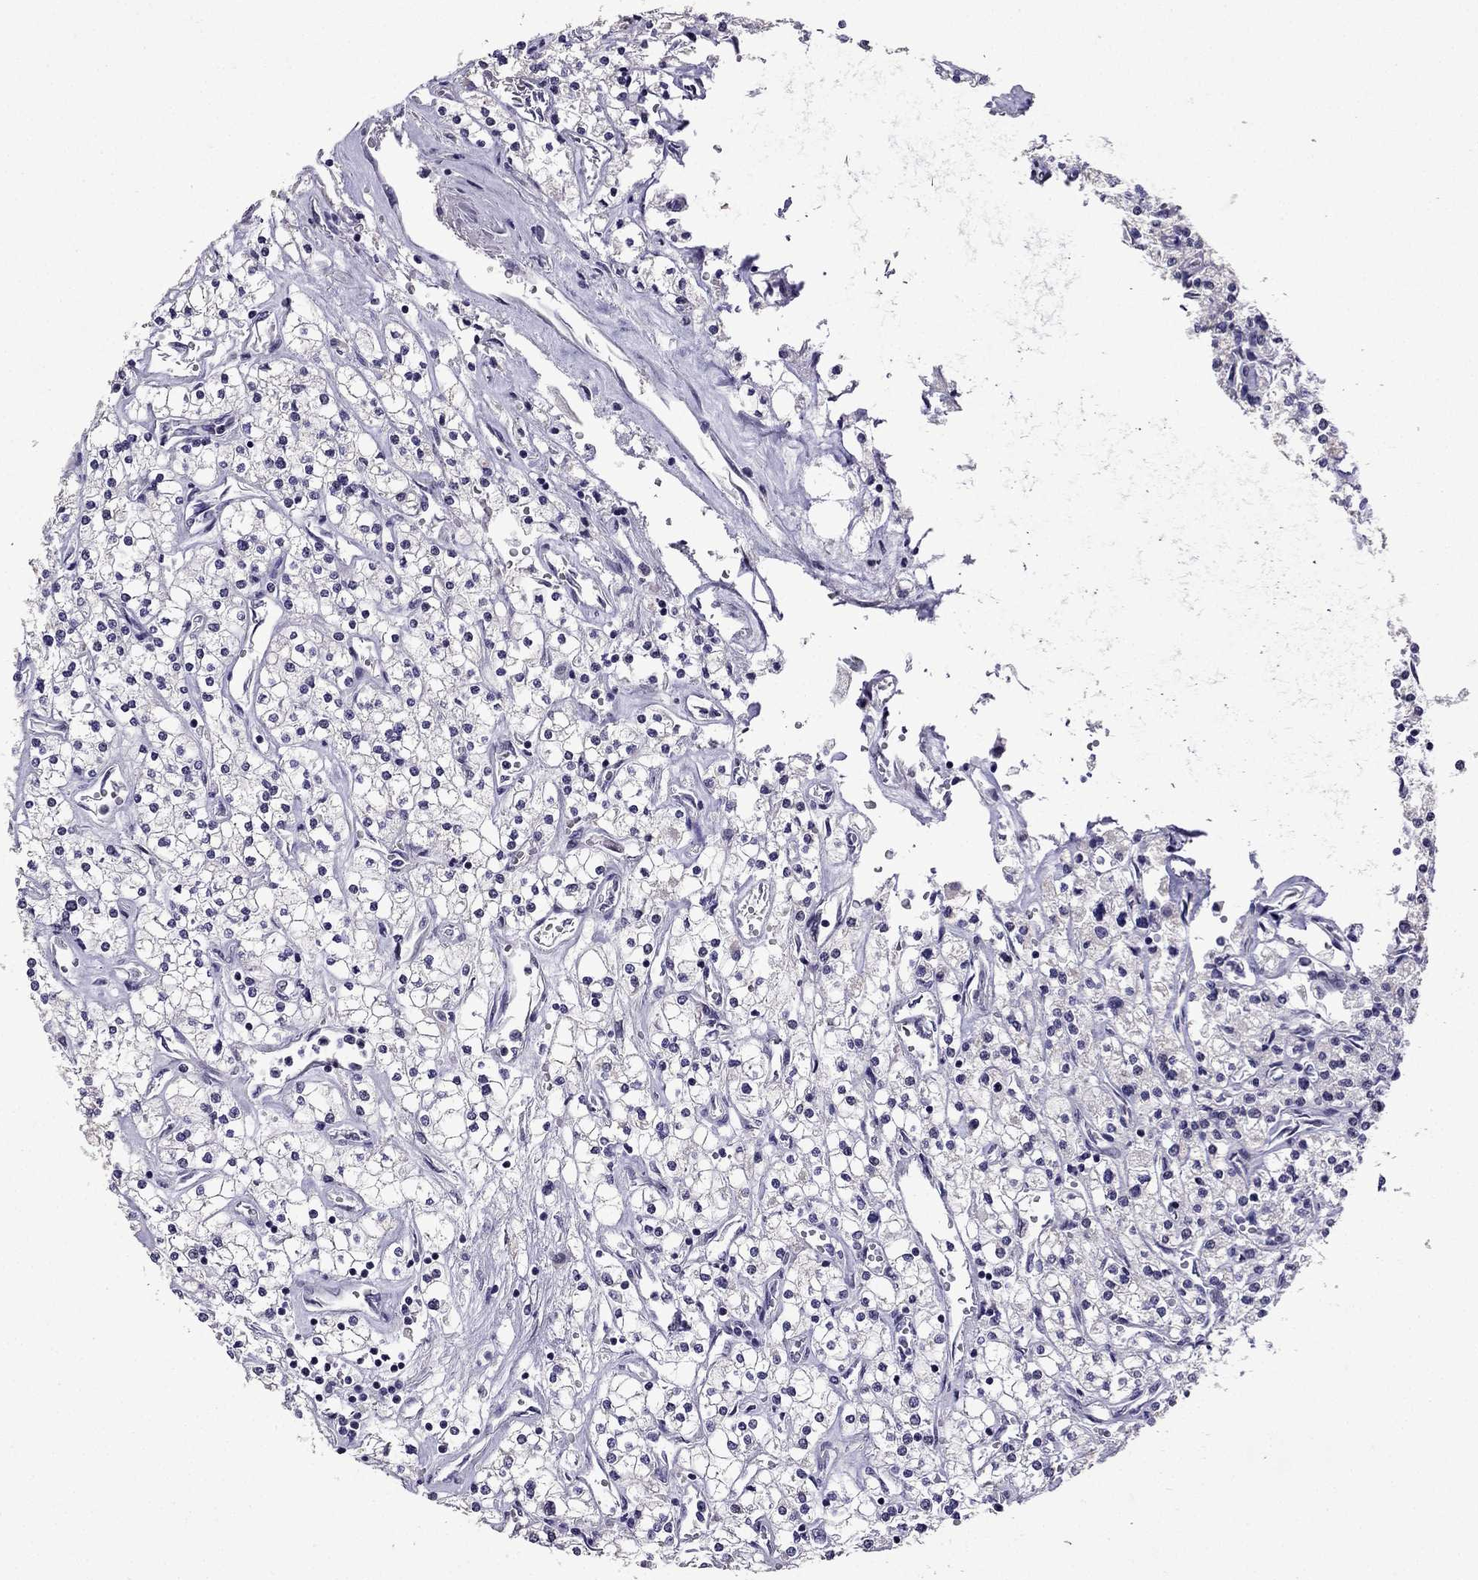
{"staining": {"intensity": "negative", "quantity": "none", "location": "none"}, "tissue": "renal cancer", "cell_type": "Tumor cells", "image_type": "cancer", "snomed": [{"axis": "morphology", "description": "Adenocarcinoma, NOS"}, {"axis": "topography", "description": "Kidney"}], "caption": "Renal cancer (adenocarcinoma) was stained to show a protein in brown. There is no significant positivity in tumor cells.", "gene": "TTN", "patient": {"sex": "male", "age": 80}}